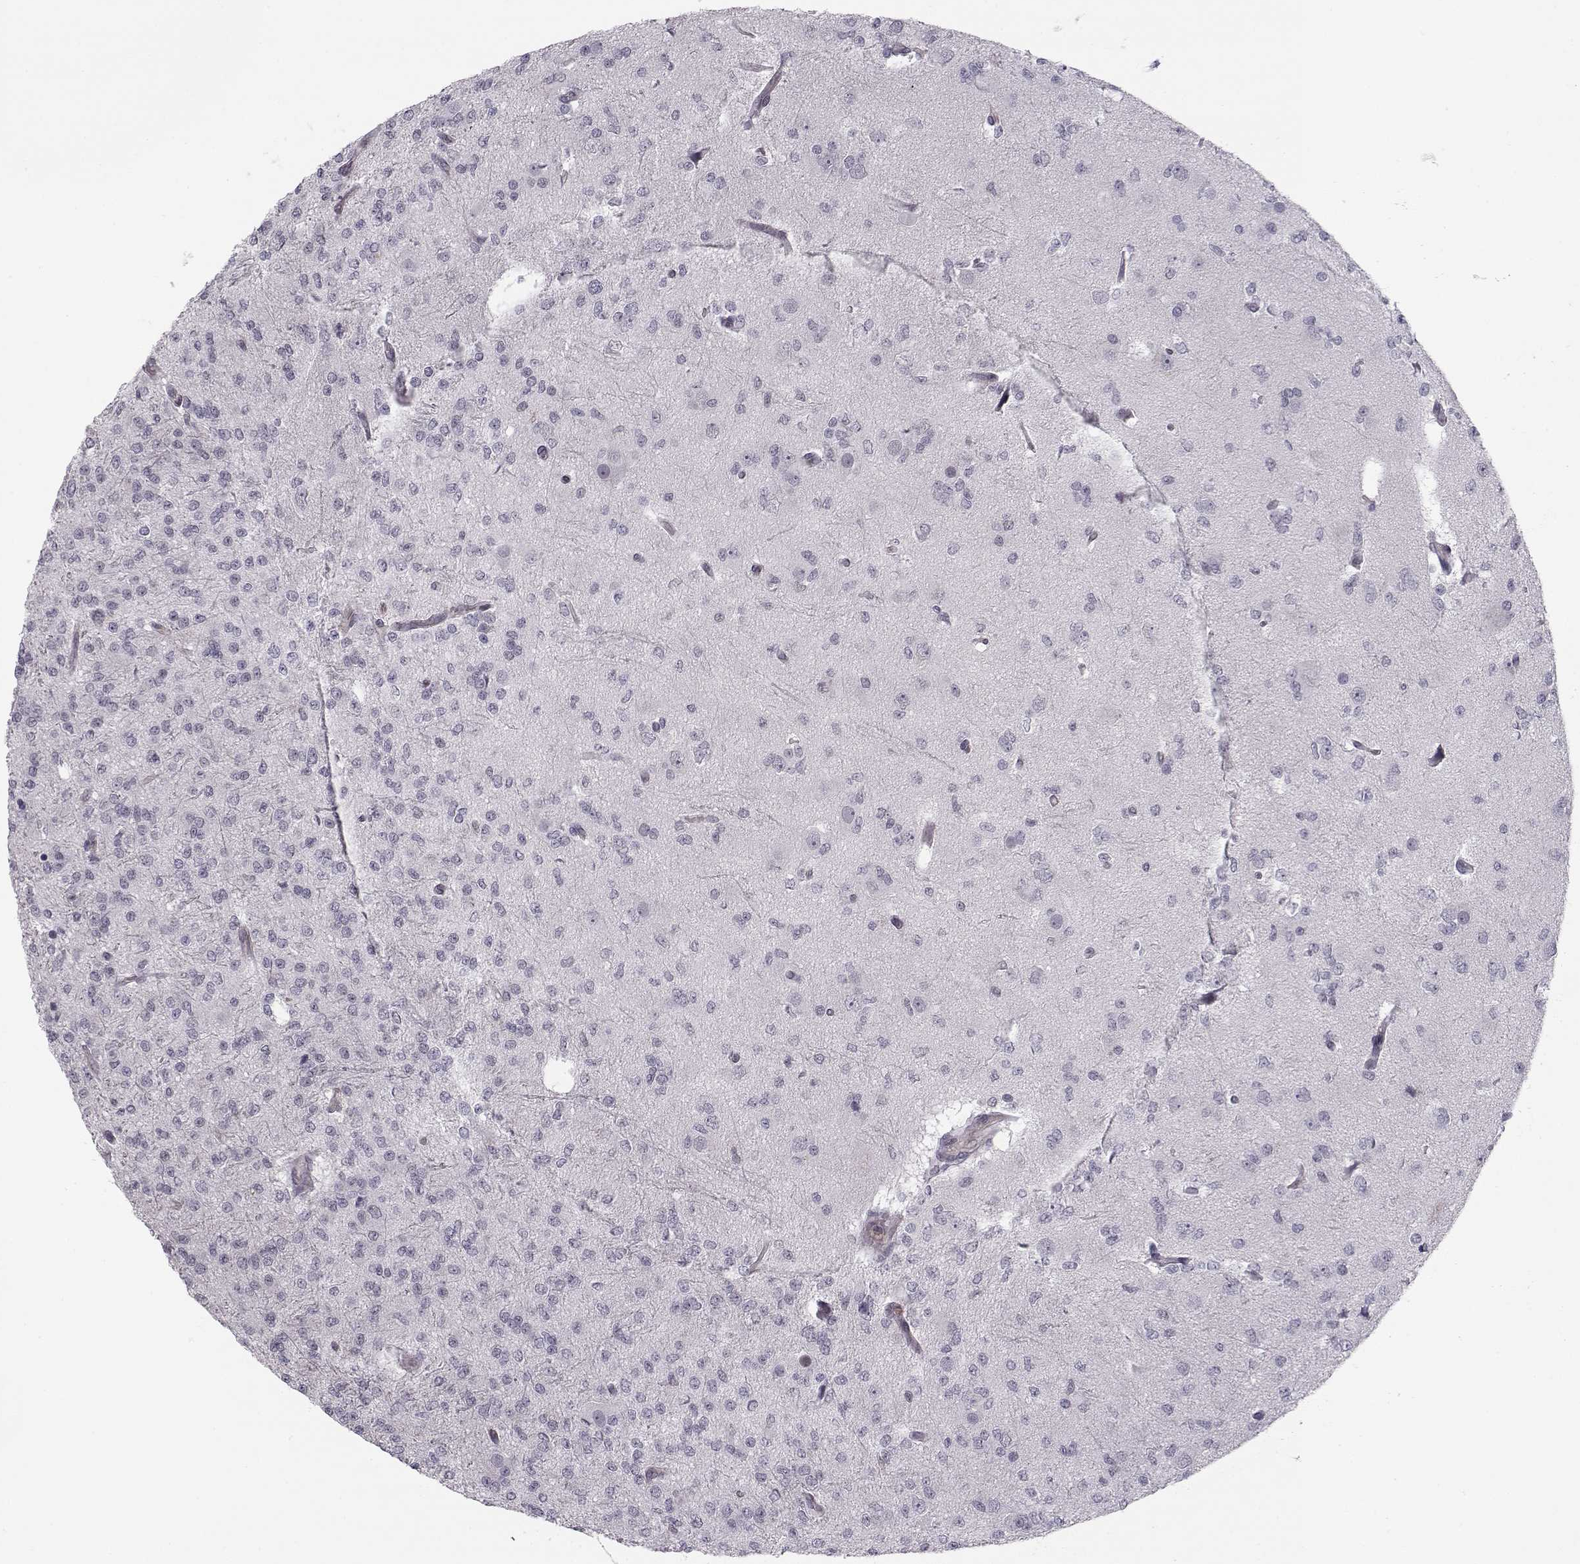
{"staining": {"intensity": "negative", "quantity": "none", "location": "none"}, "tissue": "glioma", "cell_type": "Tumor cells", "image_type": "cancer", "snomed": [{"axis": "morphology", "description": "Glioma, malignant, Low grade"}, {"axis": "topography", "description": "Brain"}], "caption": "This is a micrograph of immunohistochemistry staining of glioma, which shows no expression in tumor cells.", "gene": "KIF13B", "patient": {"sex": "male", "age": 27}}